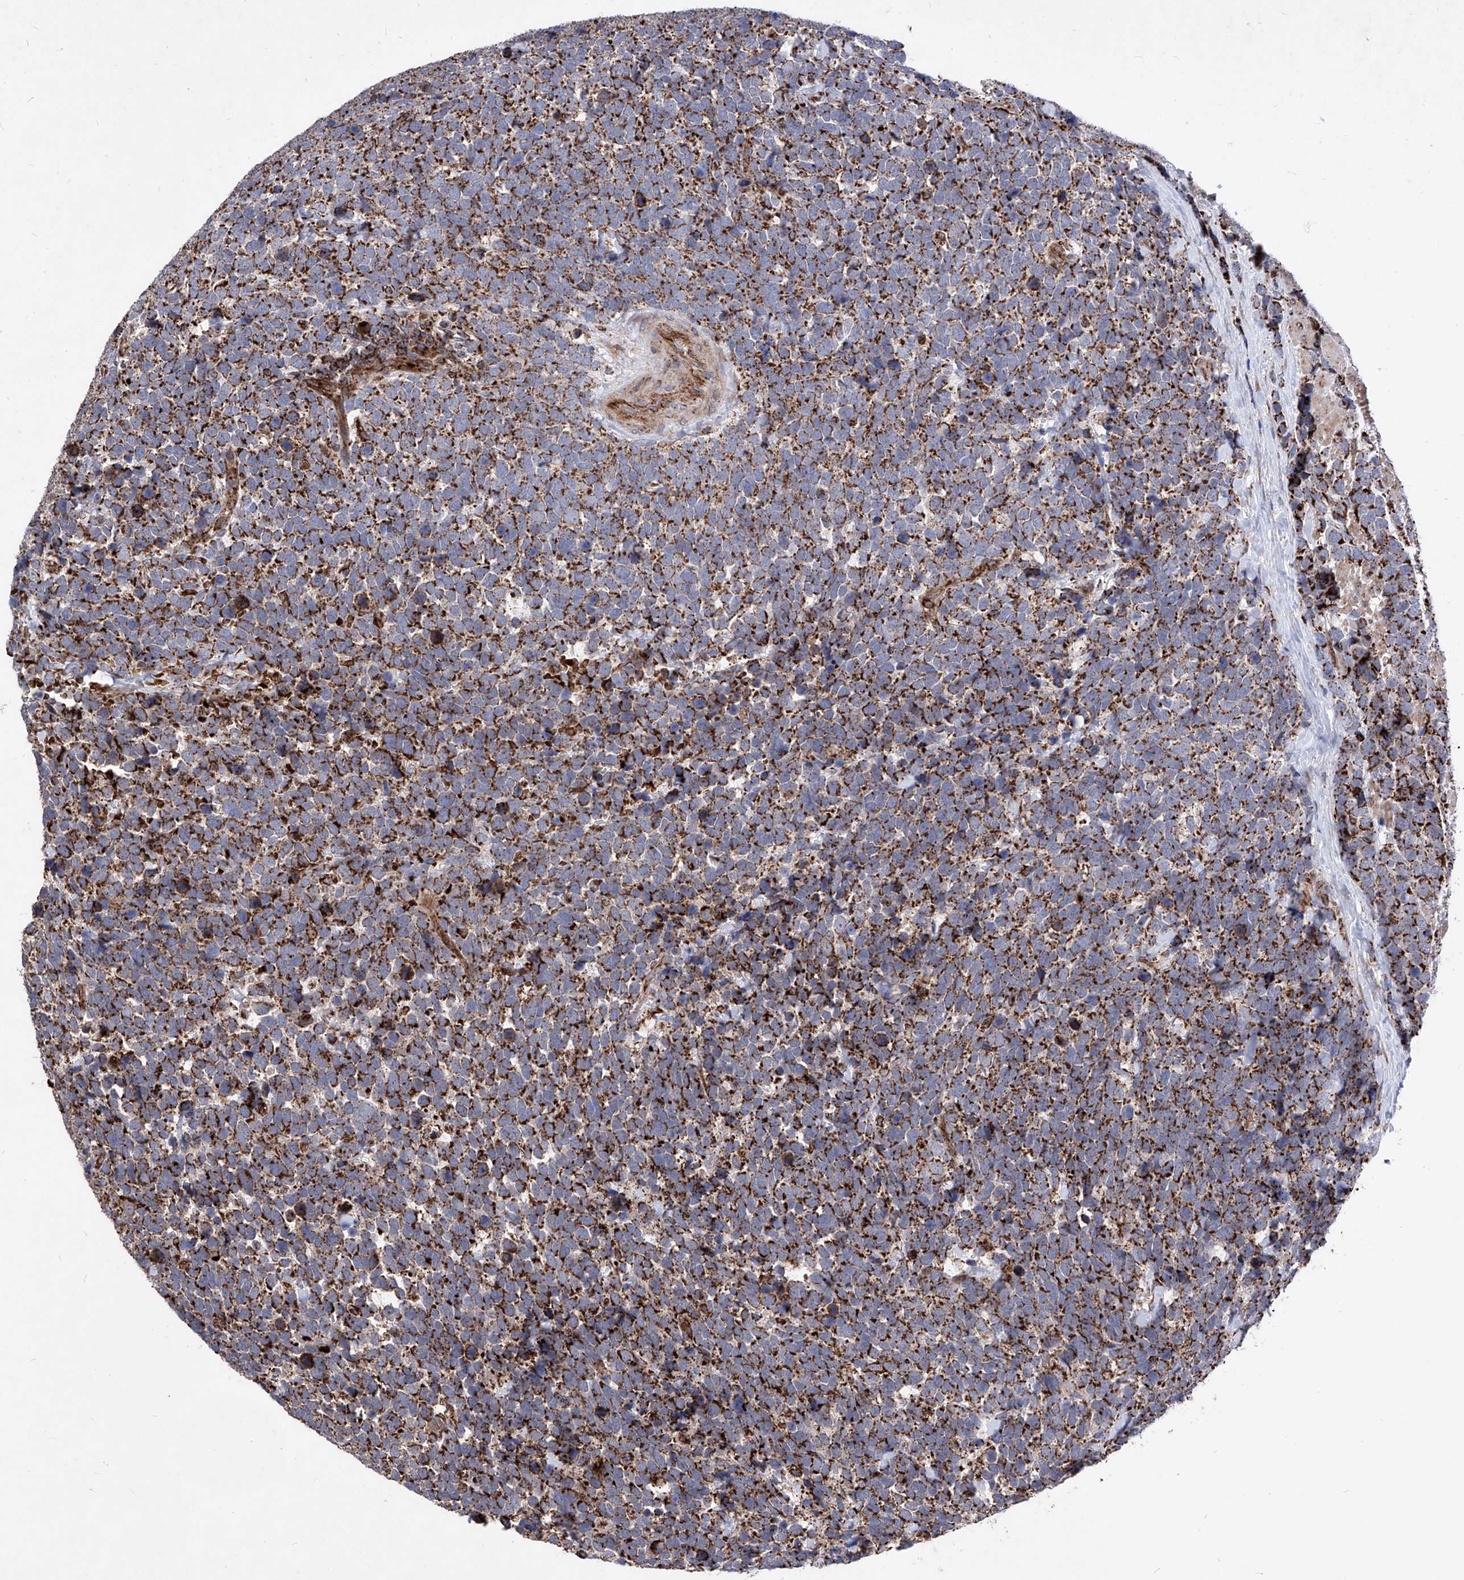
{"staining": {"intensity": "strong", "quantity": ">75%", "location": "cytoplasmic/membranous"}, "tissue": "urothelial cancer", "cell_type": "Tumor cells", "image_type": "cancer", "snomed": [{"axis": "morphology", "description": "Urothelial carcinoma, High grade"}, {"axis": "topography", "description": "Urinary bladder"}], "caption": "The immunohistochemical stain shows strong cytoplasmic/membranous positivity in tumor cells of urothelial cancer tissue.", "gene": "SEMA6A", "patient": {"sex": "female", "age": 82}}